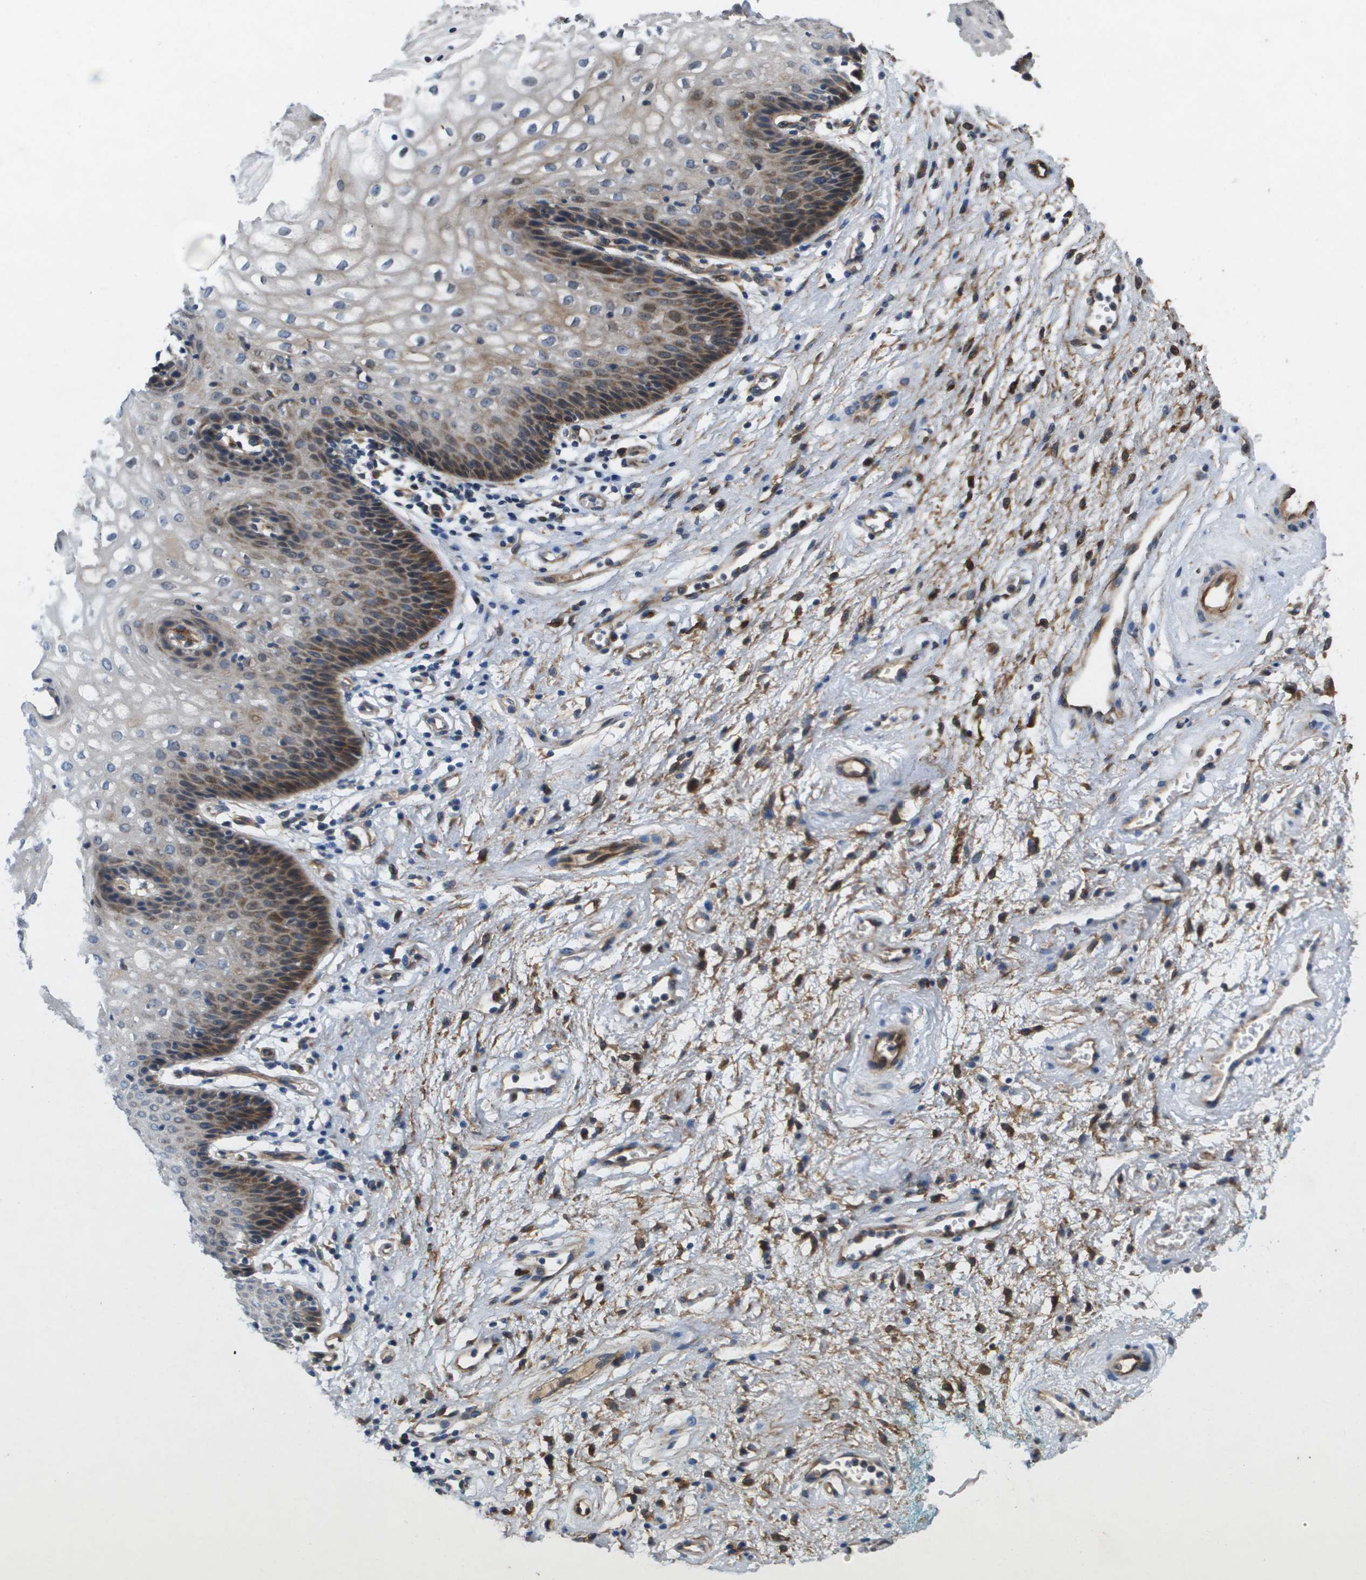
{"staining": {"intensity": "moderate", "quantity": "<25%", "location": "cytoplasmic/membranous"}, "tissue": "vagina", "cell_type": "Squamous epithelial cells", "image_type": "normal", "snomed": [{"axis": "morphology", "description": "Normal tissue, NOS"}, {"axis": "topography", "description": "Vagina"}], "caption": "Protein staining of unremarkable vagina reveals moderate cytoplasmic/membranous expression in about <25% of squamous epithelial cells.", "gene": "ENTPD2", "patient": {"sex": "female", "age": 34}}